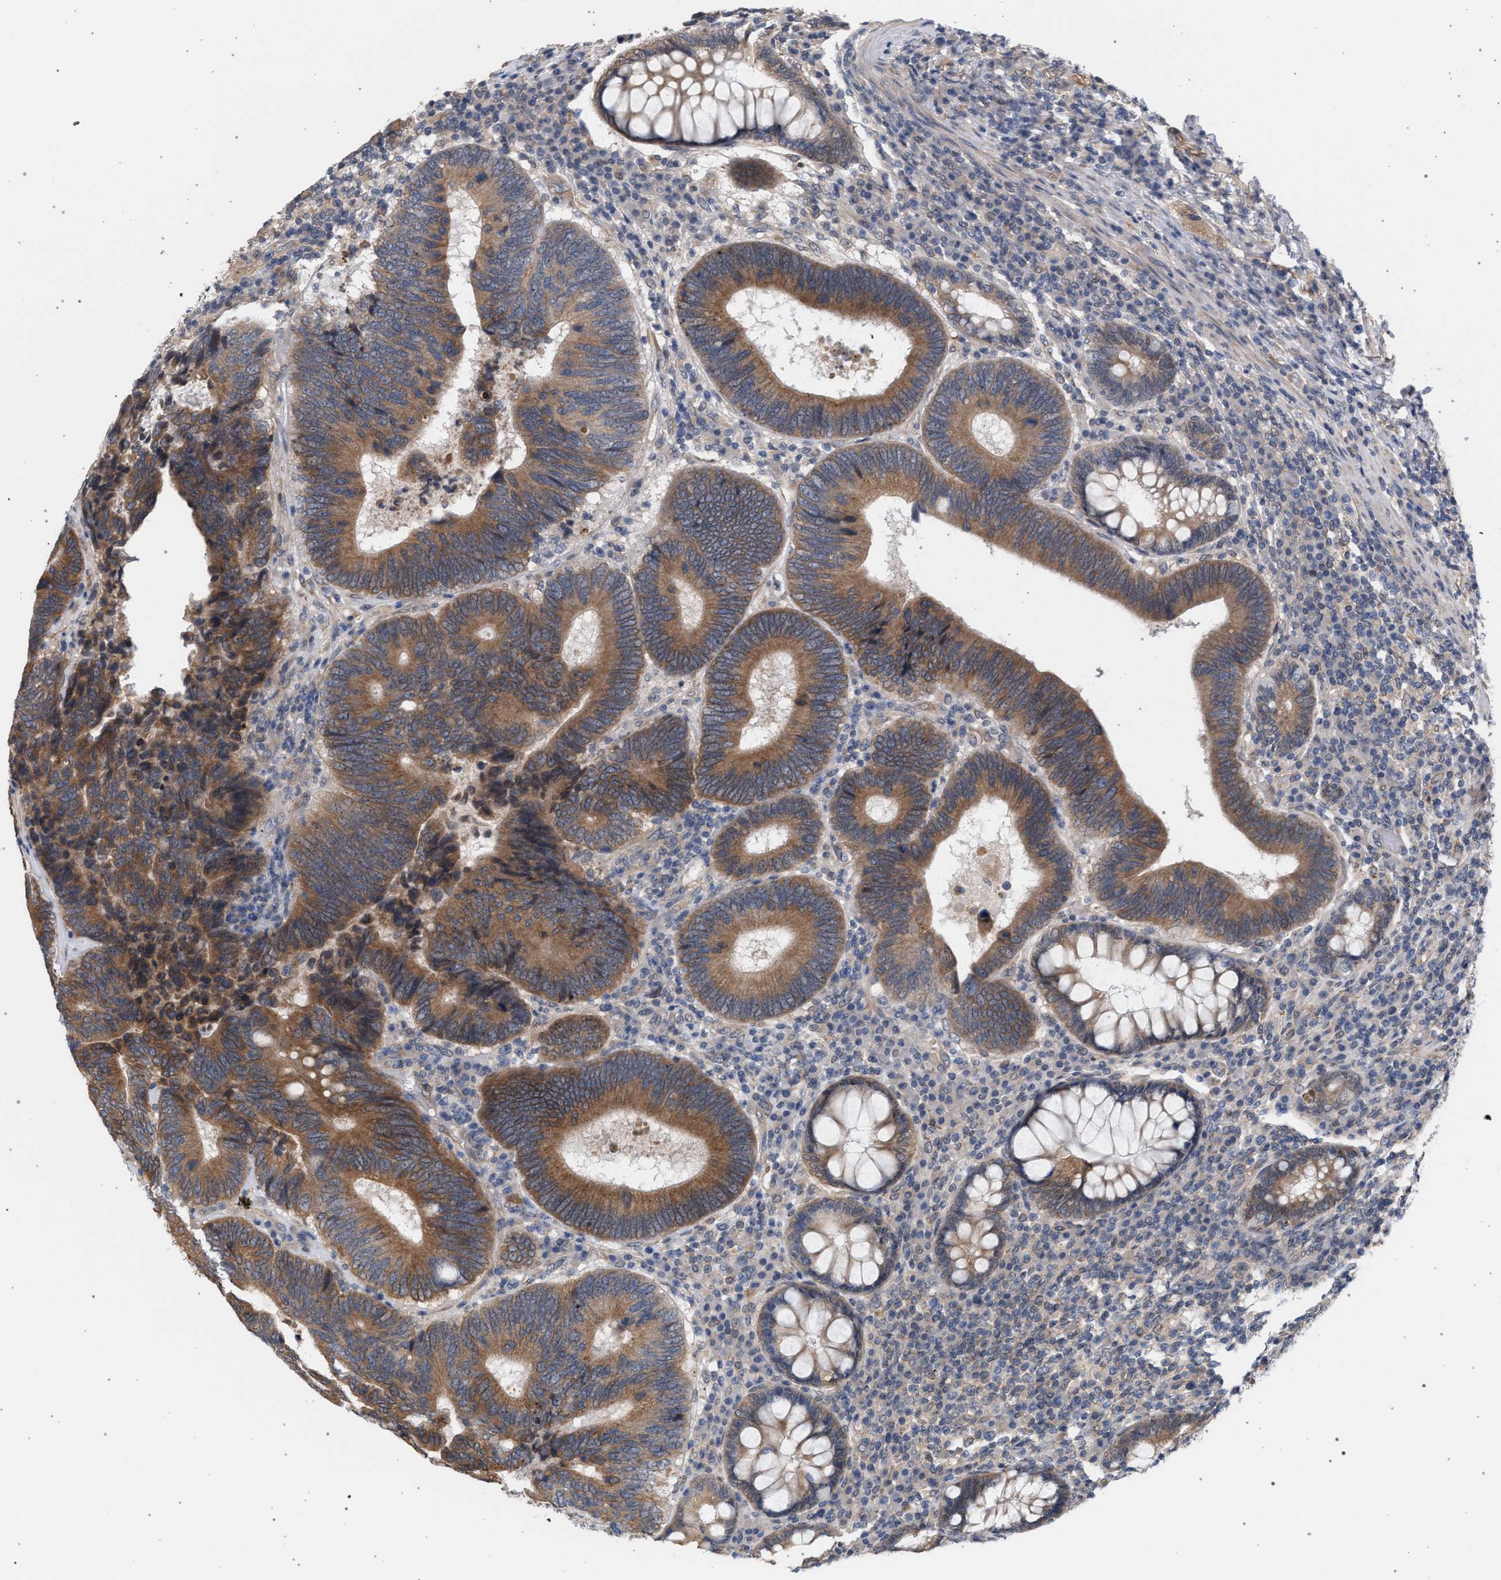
{"staining": {"intensity": "moderate", "quantity": ">75%", "location": "cytoplasmic/membranous"}, "tissue": "colorectal cancer", "cell_type": "Tumor cells", "image_type": "cancer", "snomed": [{"axis": "morphology", "description": "Adenocarcinoma, NOS"}, {"axis": "topography", "description": "Colon"}], "caption": "Human adenocarcinoma (colorectal) stained for a protein (brown) shows moderate cytoplasmic/membranous positive positivity in approximately >75% of tumor cells.", "gene": "ARPC5L", "patient": {"sex": "female", "age": 78}}